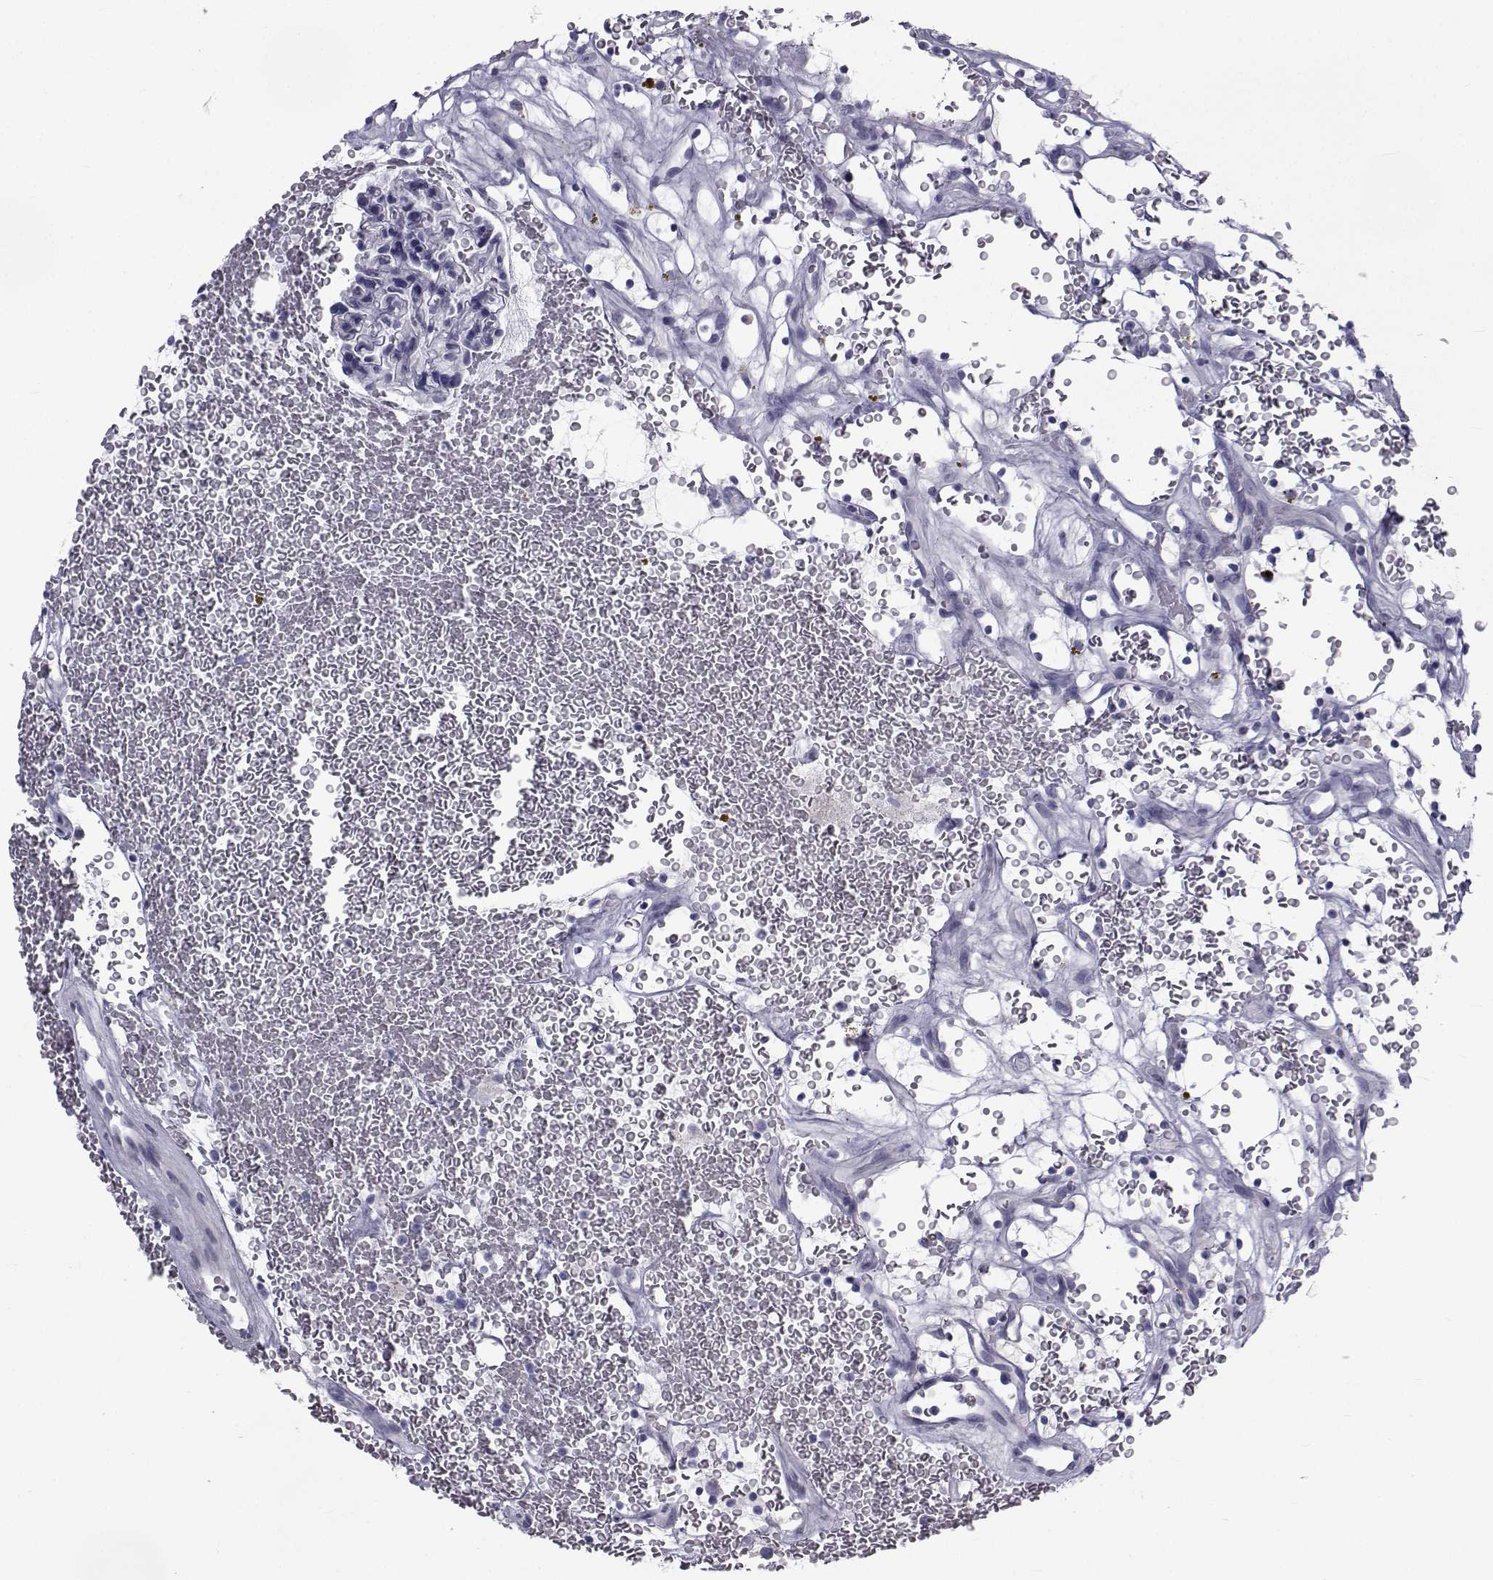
{"staining": {"intensity": "negative", "quantity": "none", "location": "none"}, "tissue": "renal cancer", "cell_type": "Tumor cells", "image_type": "cancer", "snomed": [{"axis": "morphology", "description": "Adenocarcinoma, NOS"}, {"axis": "topography", "description": "Kidney"}], "caption": "Human renal cancer stained for a protein using immunohistochemistry (IHC) demonstrates no positivity in tumor cells.", "gene": "FDXR", "patient": {"sex": "female", "age": 64}}